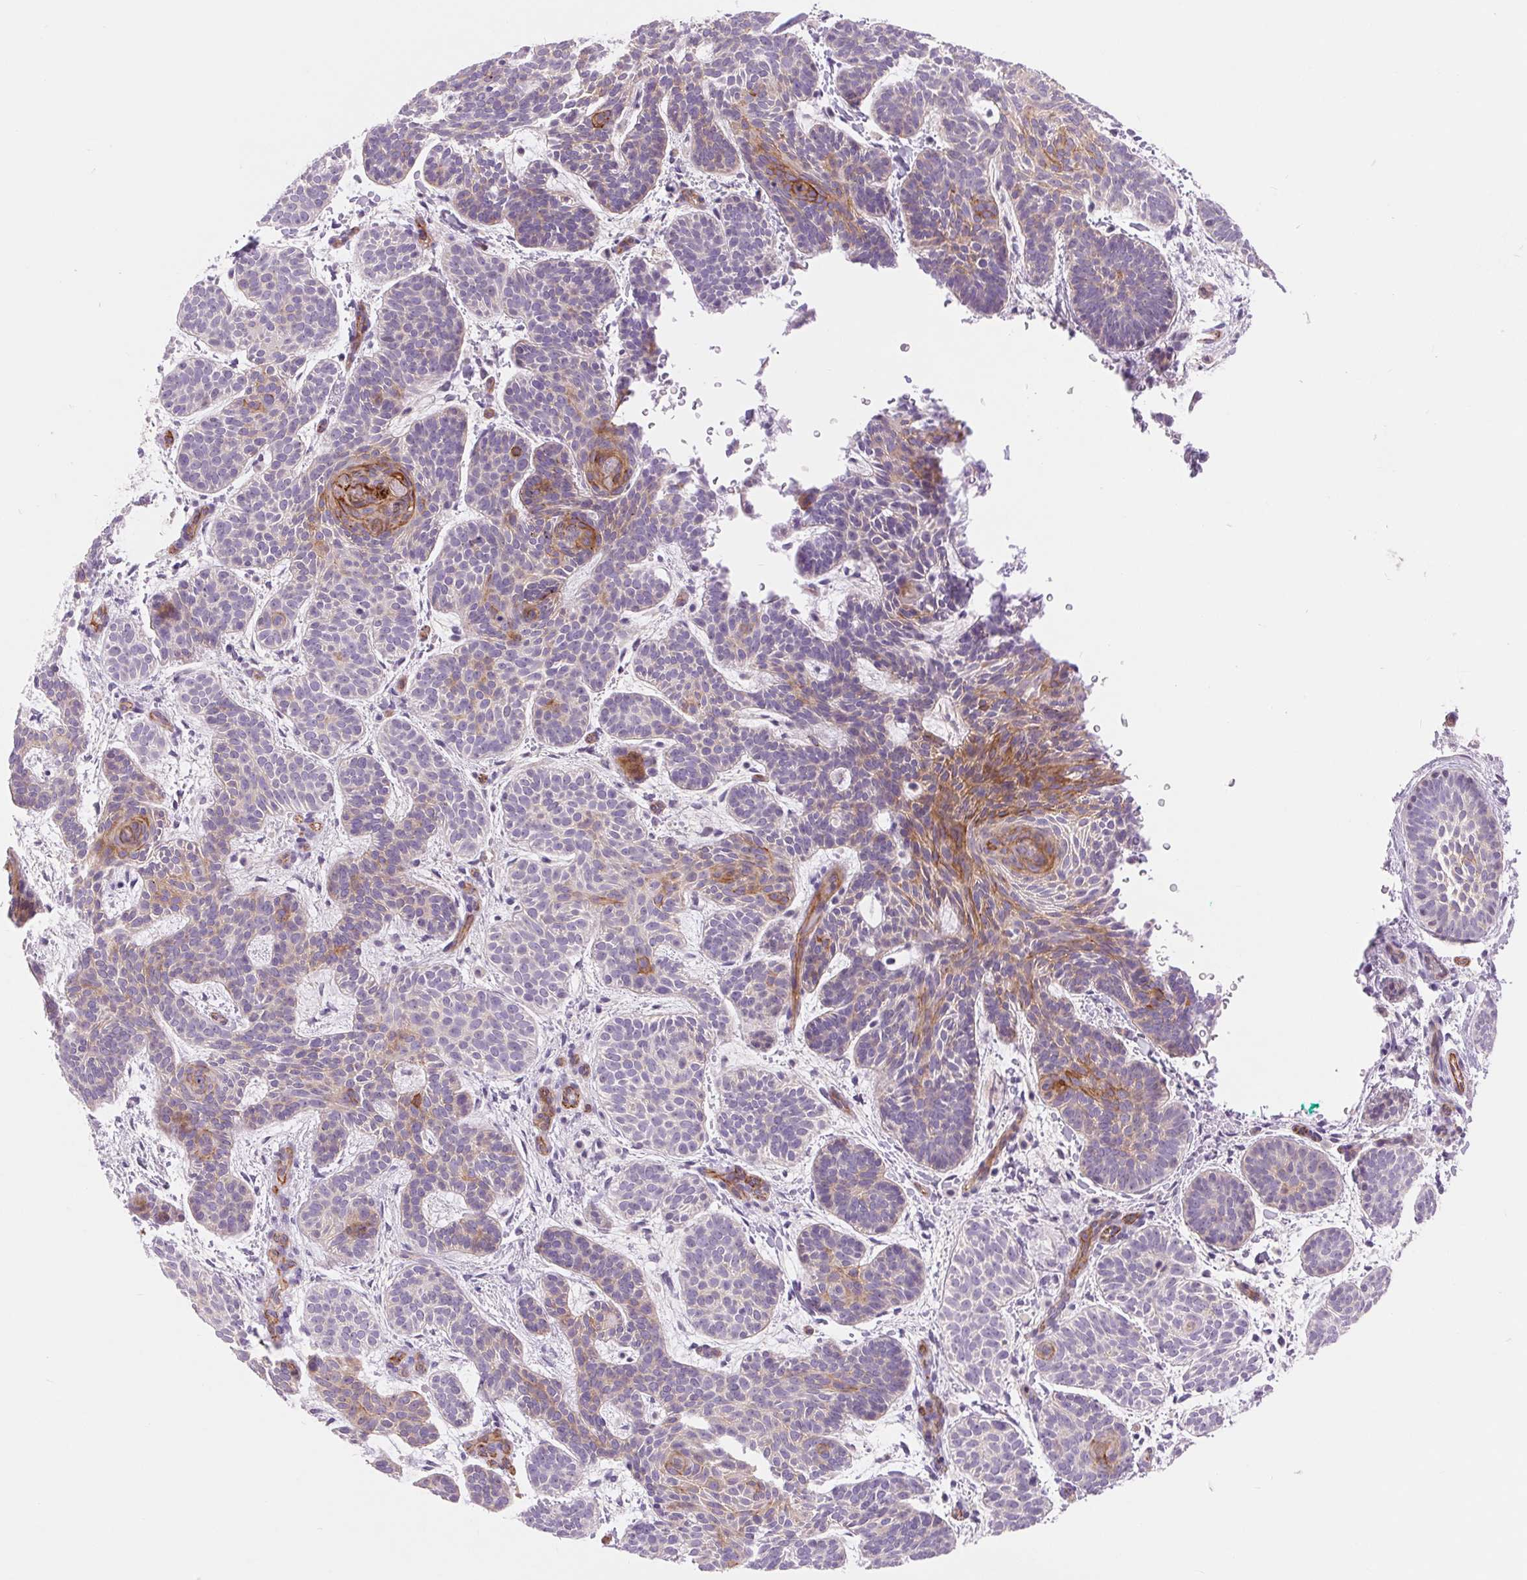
{"staining": {"intensity": "strong", "quantity": "<25%", "location": "cytoplasmic/membranous"}, "tissue": "skin cancer", "cell_type": "Tumor cells", "image_type": "cancer", "snomed": [{"axis": "morphology", "description": "Basal cell carcinoma"}, {"axis": "topography", "description": "Skin"}], "caption": "DAB immunohistochemical staining of human skin cancer (basal cell carcinoma) displays strong cytoplasmic/membranous protein positivity in about <25% of tumor cells.", "gene": "DIXDC1", "patient": {"sex": "female", "age": 82}}